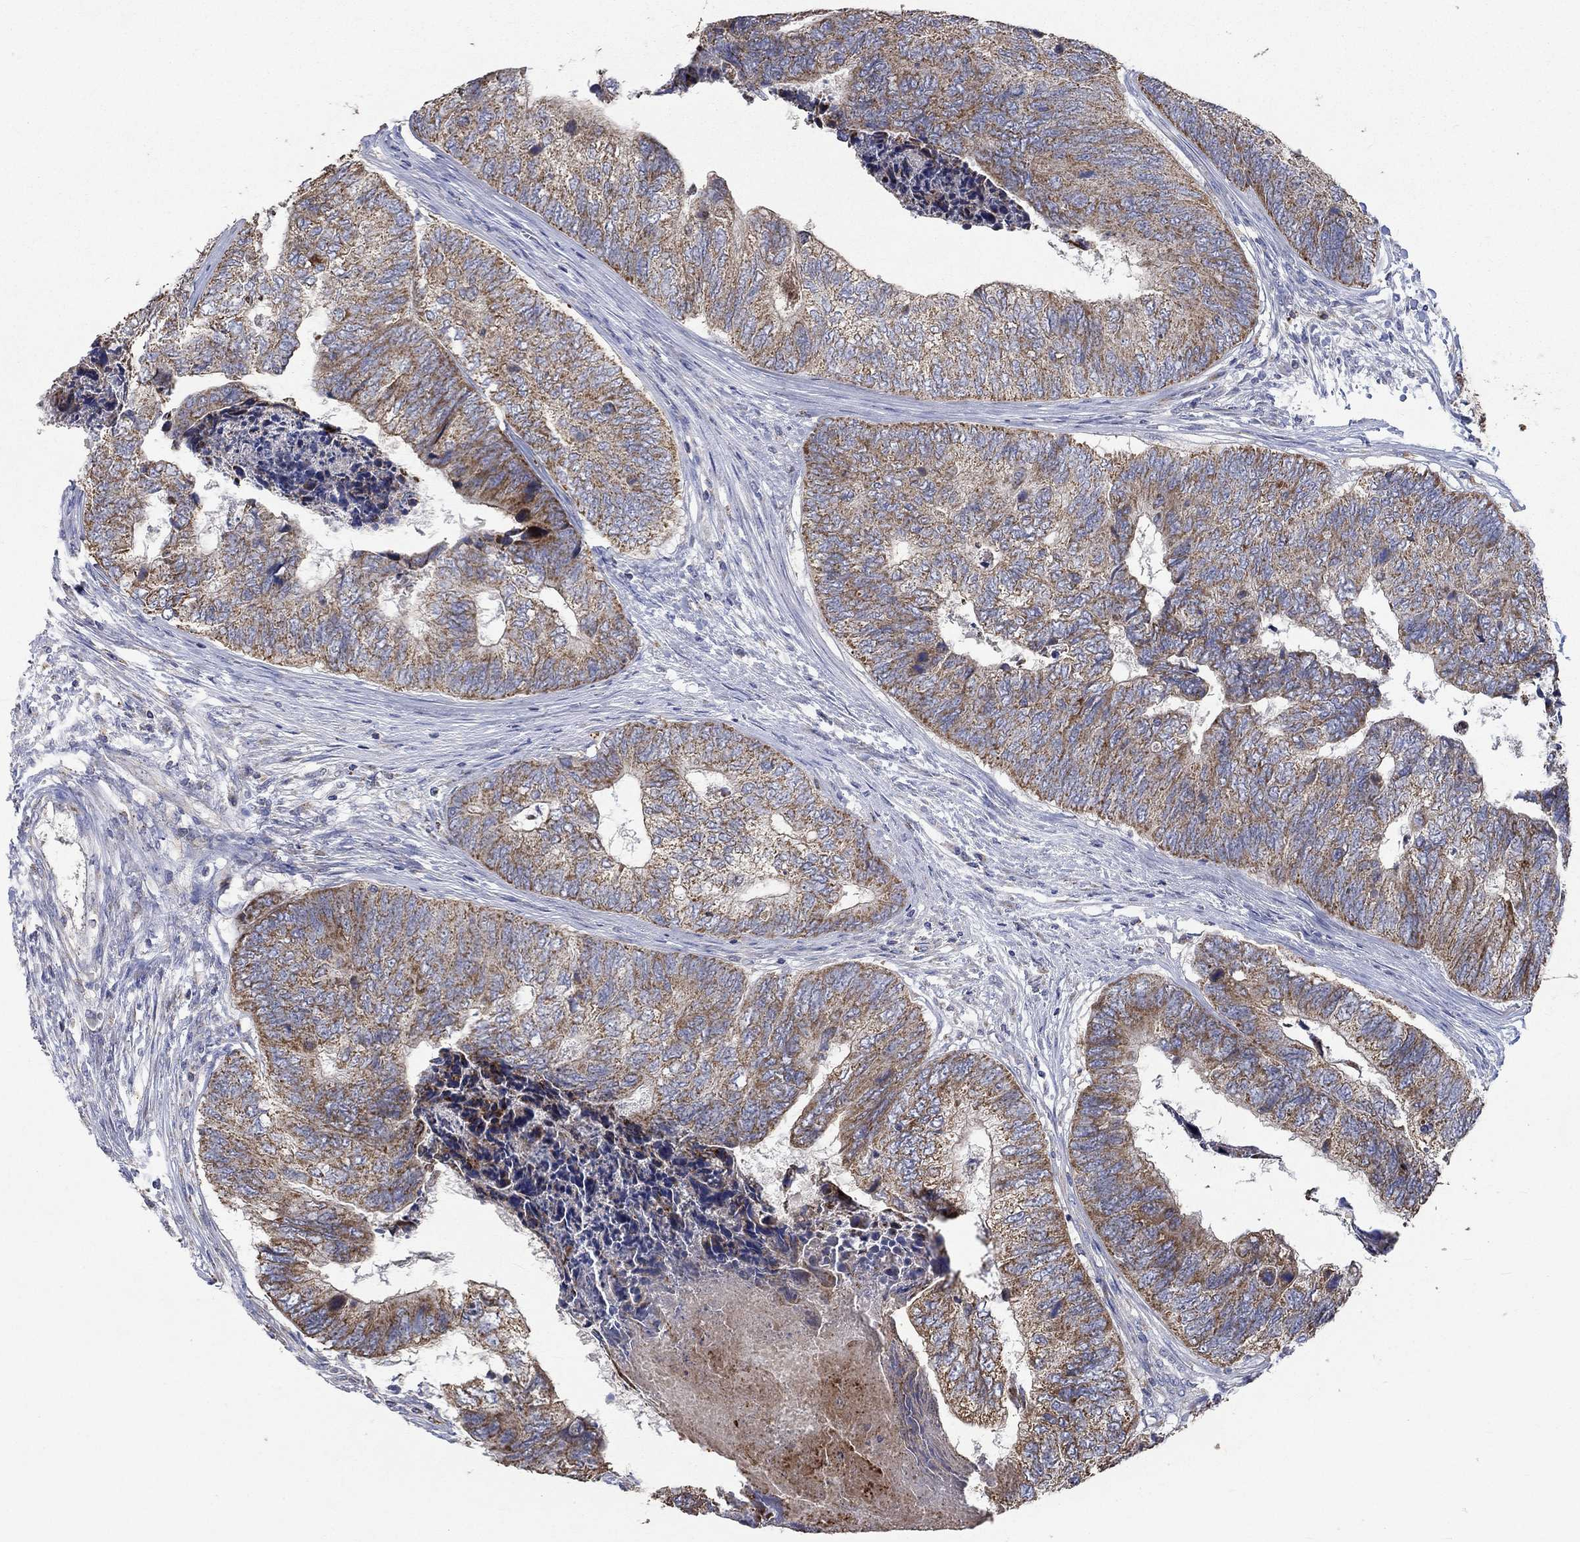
{"staining": {"intensity": "weak", "quantity": ">75%", "location": "cytoplasmic/membranous"}, "tissue": "colorectal cancer", "cell_type": "Tumor cells", "image_type": "cancer", "snomed": [{"axis": "morphology", "description": "Adenocarcinoma, NOS"}, {"axis": "topography", "description": "Colon"}], "caption": "Tumor cells exhibit low levels of weak cytoplasmic/membranous staining in about >75% of cells in human colorectal cancer.", "gene": "UGT8", "patient": {"sex": "female", "age": 67}}